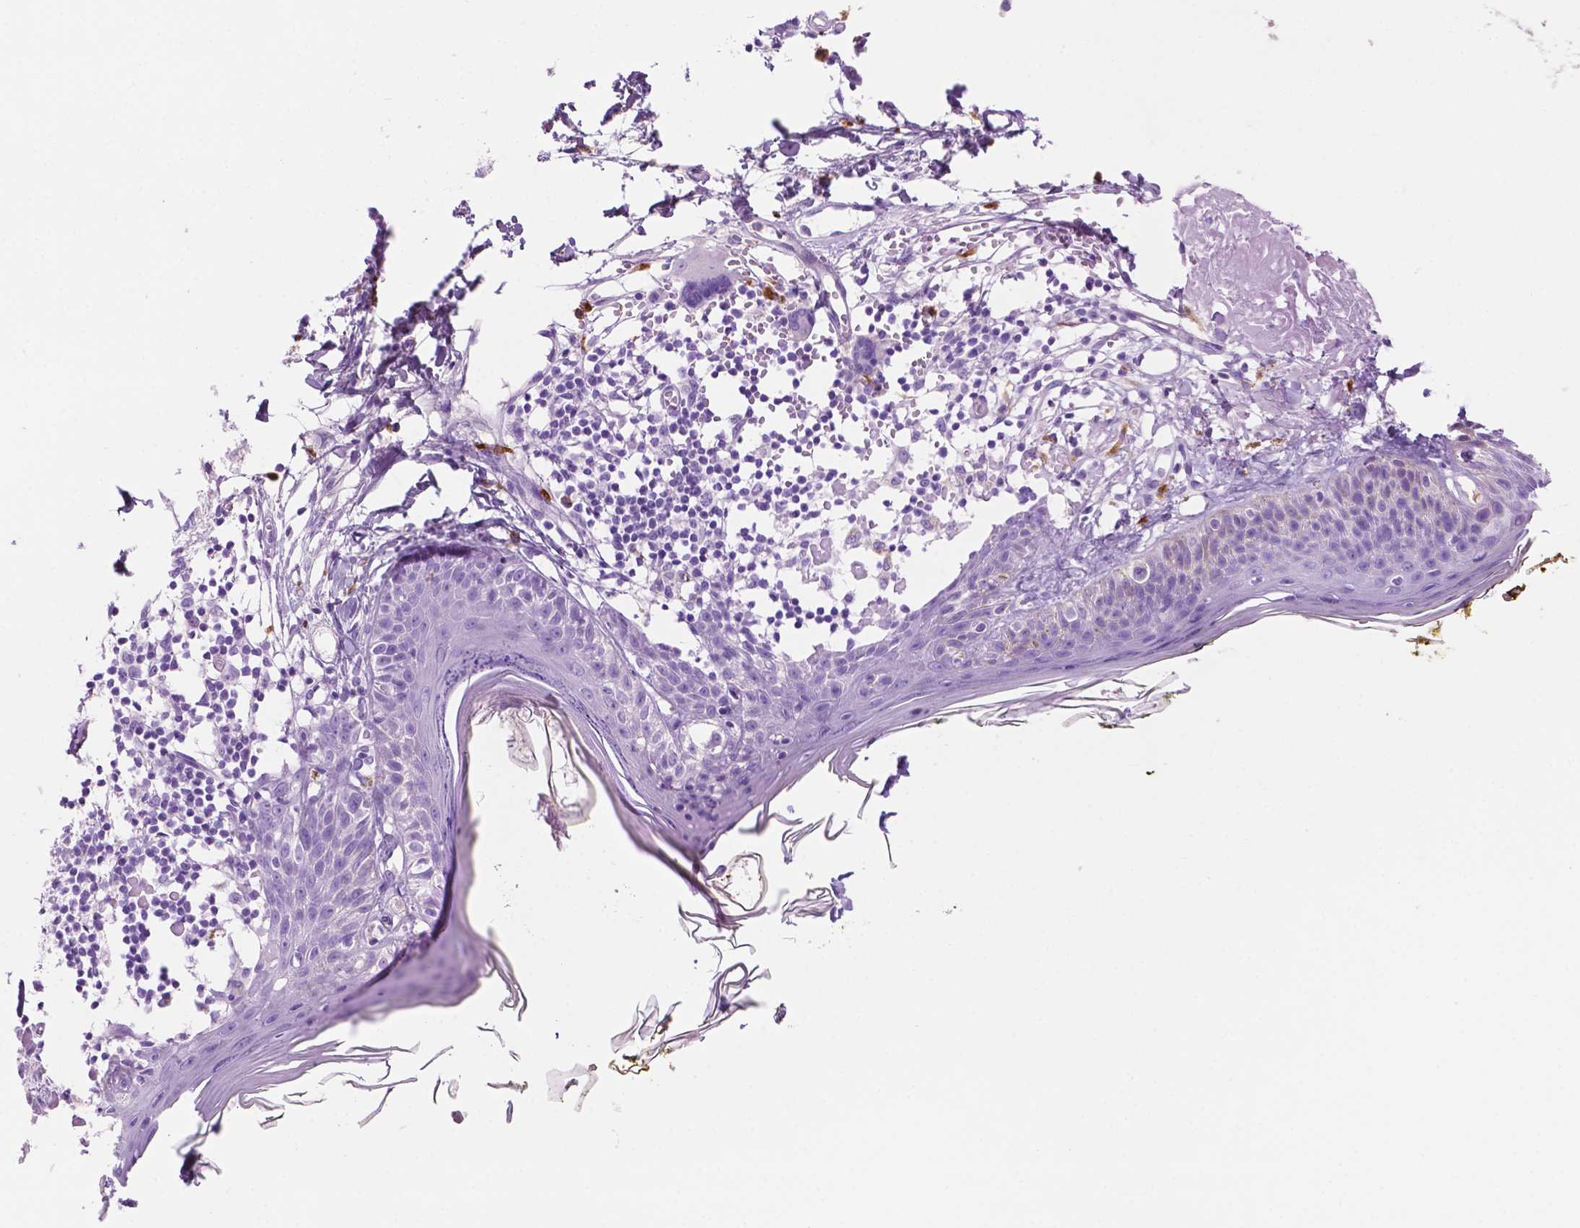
{"staining": {"intensity": "negative", "quantity": "none", "location": "none"}, "tissue": "skin", "cell_type": "Fibroblasts", "image_type": "normal", "snomed": [{"axis": "morphology", "description": "Normal tissue, NOS"}, {"axis": "topography", "description": "Skin"}], "caption": "The histopathology image exhibits no staining of fibroblasts in unremarkable skin. (DAB IHC with hematoxylin counter stain).", "gene": "FOXB2", "patient": {"sex": "male", "age": 76}}